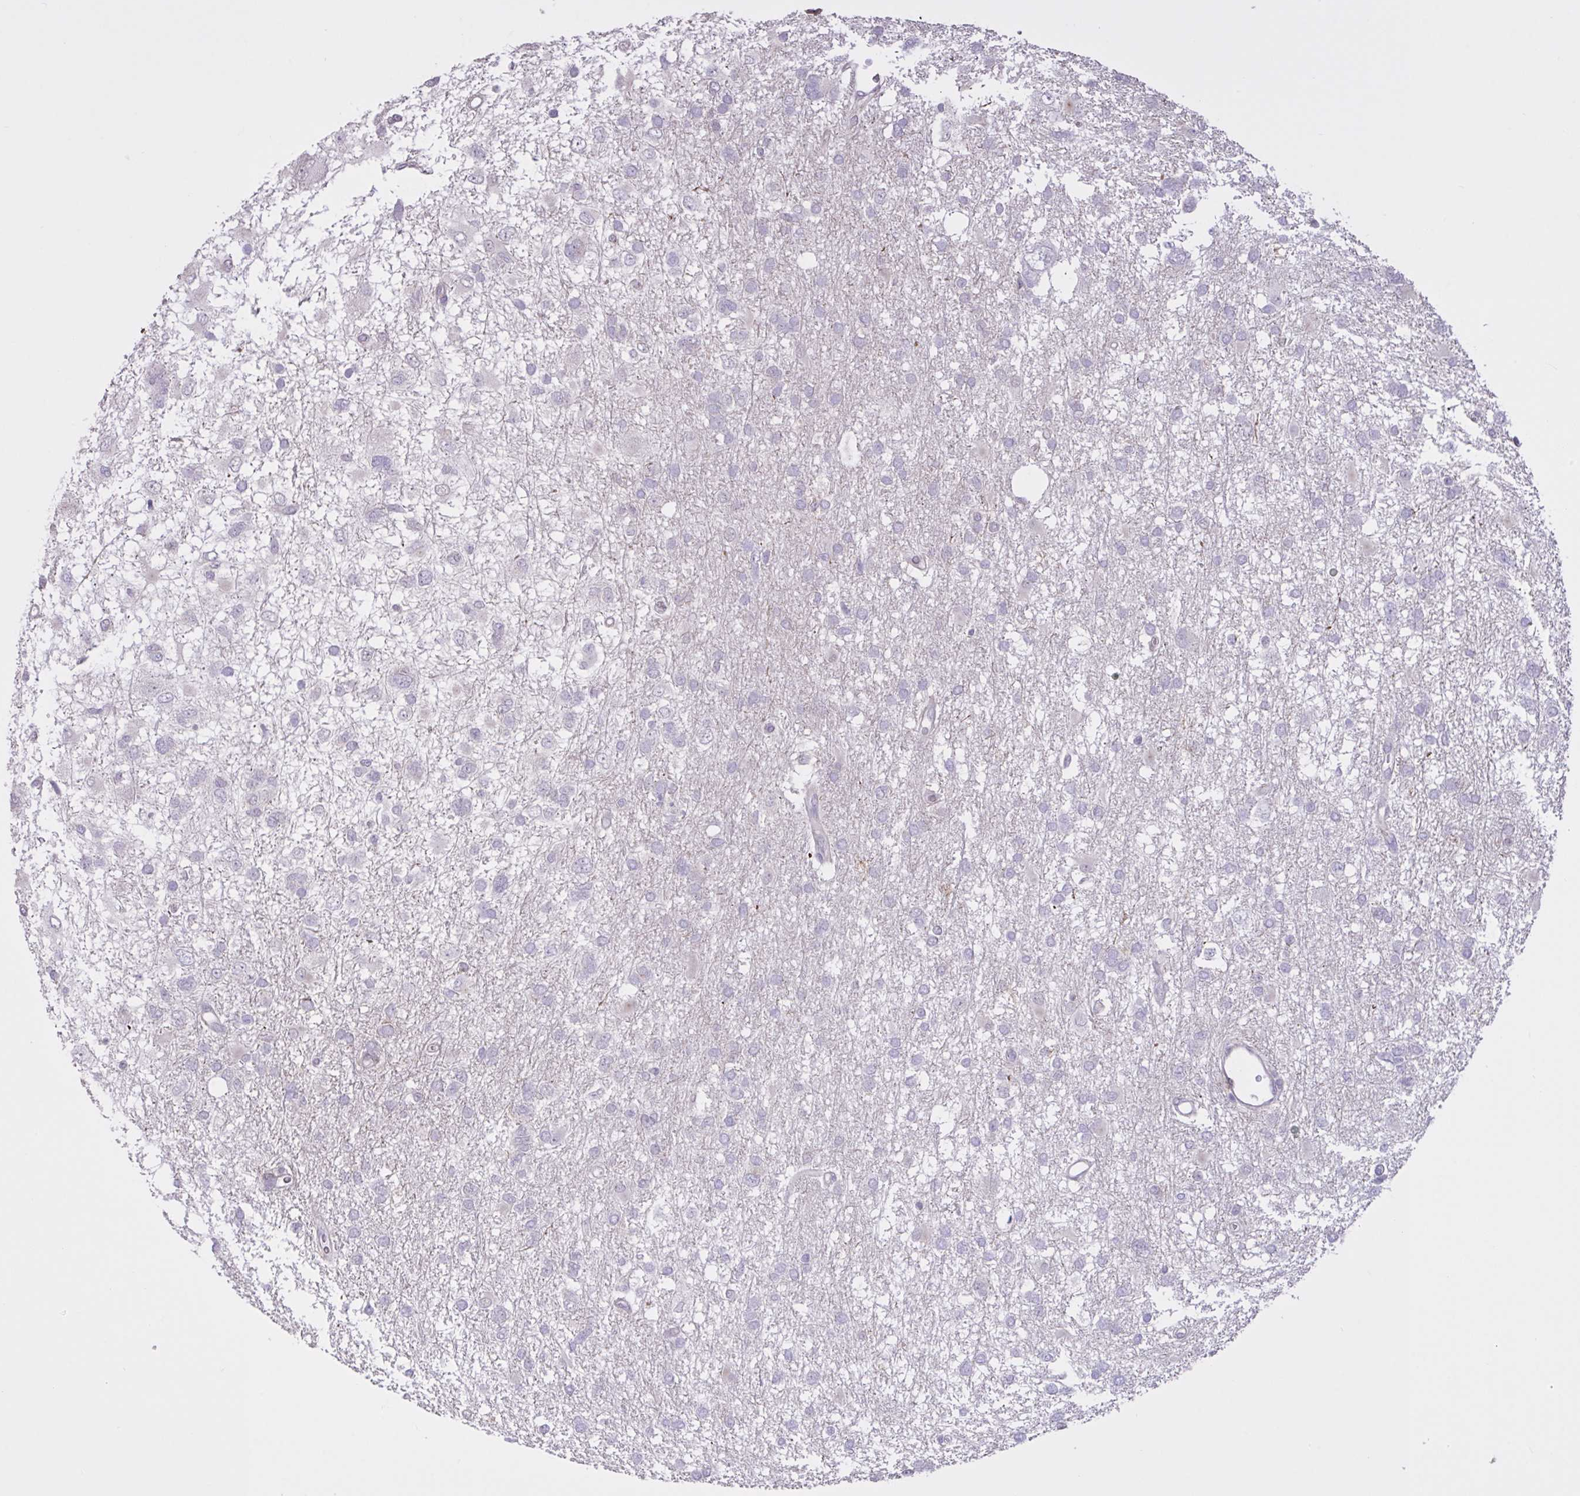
{"staining": {"intensity": "negative", "quantity": "none", "location": "none"}, "tissue": "glioma", "cell_type": "Tumor cells", "image_type": "cancer", "snomed": [{"axis": "morphology", "description": "Glioma, malignant, High grade"}, {"axis": "topography", "description": "Brain"}], "caption": "Immunohistochemical staining of human glioma exhibits no significant expression in tumor cells.", "gene": "MRGPRX2", "patient": {"sex": "male", "age": 61}}